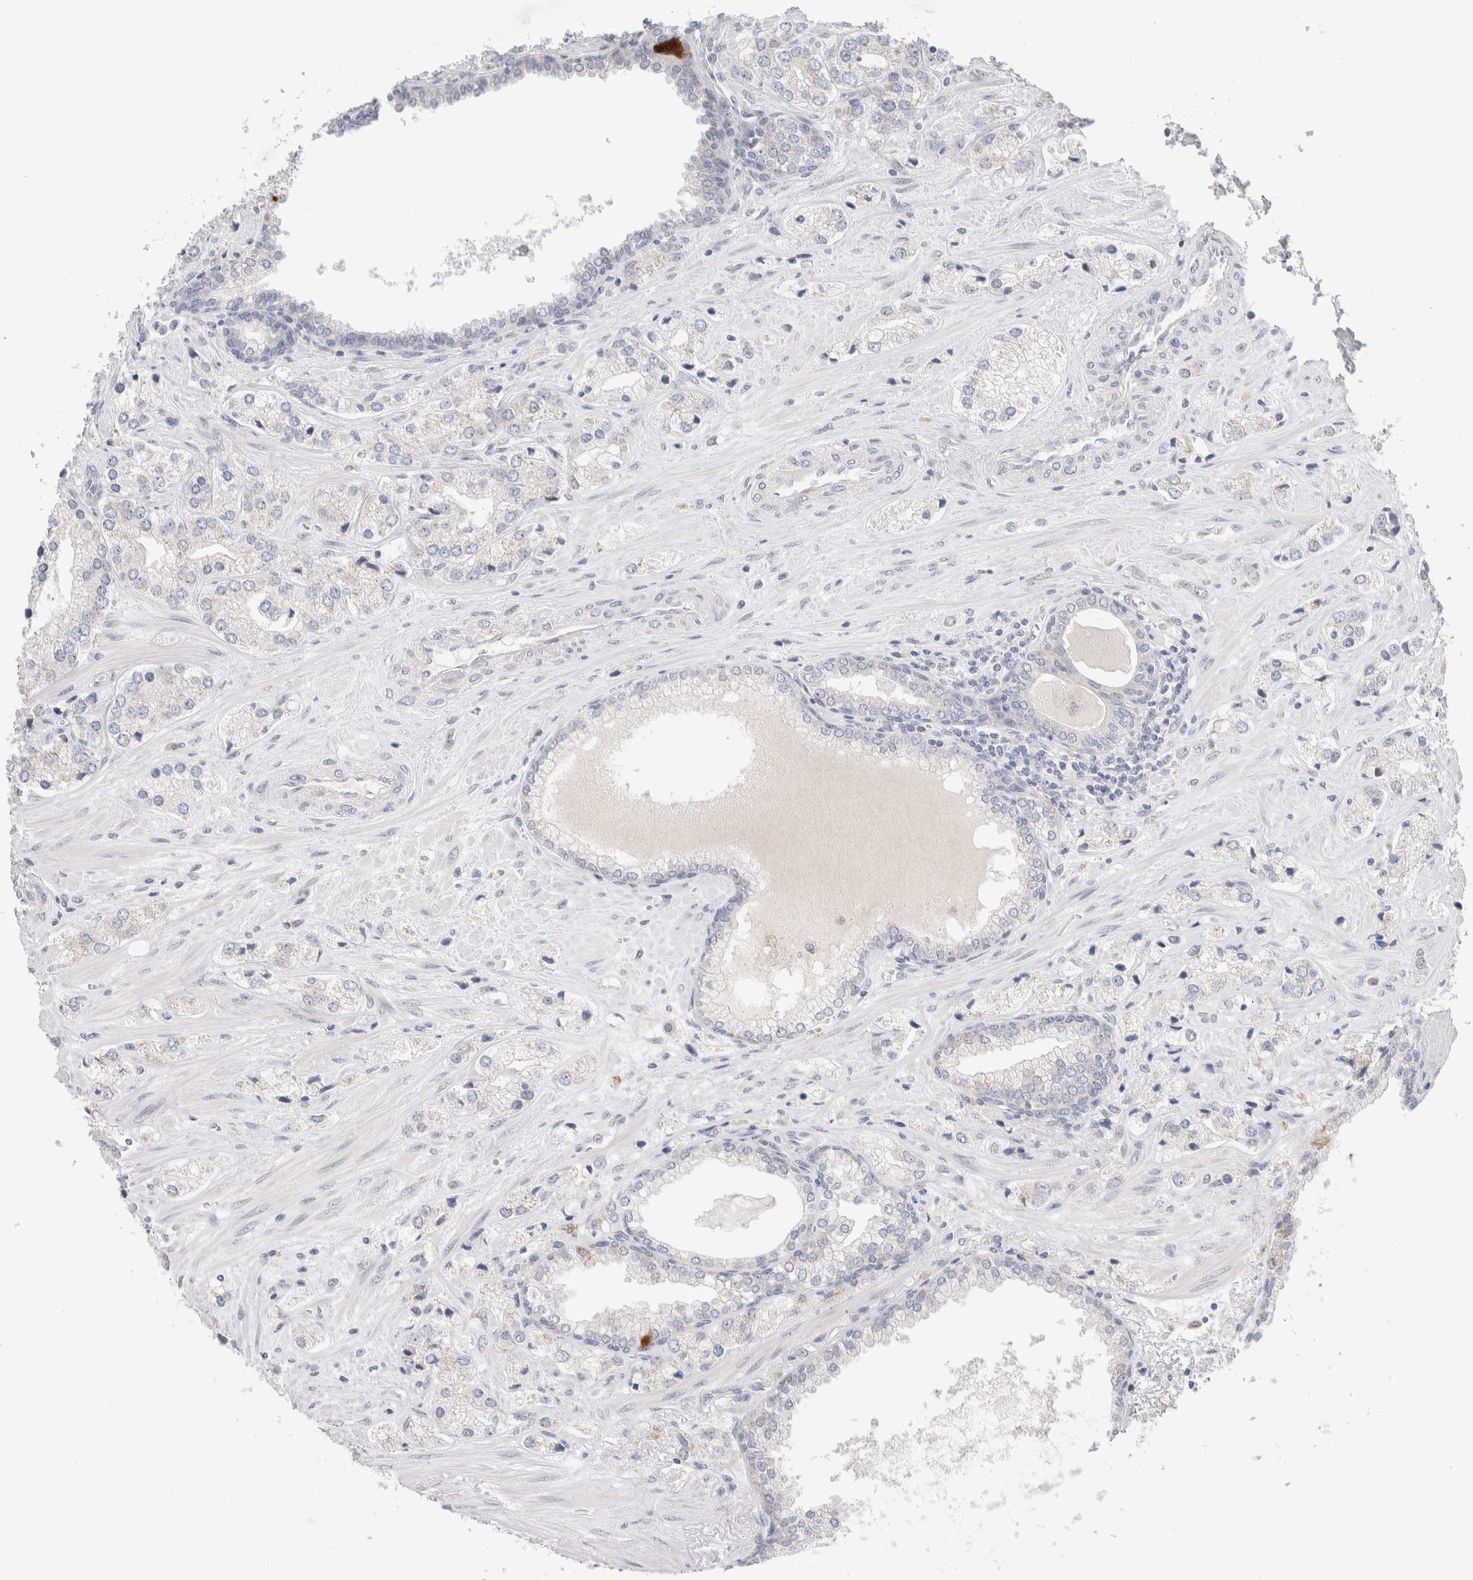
{"staining": {"intensity": "negative", "quantity": "none", "location": "none"}, "tissue": "prostate cancer", "cell_type": "Tumor cells", "image_type": "cancer", "snomed": [{"axis": "morphology", "description": "Adenocarcinoma, High grade"}, {"axis": "topography", "description": "Prostate"}], "caption": "Prostate cancer stained for a protein using IHC displays no positivity tumor cells.", "gene": "SPATA20", "patient": {"sex": "male", "age": 66}}